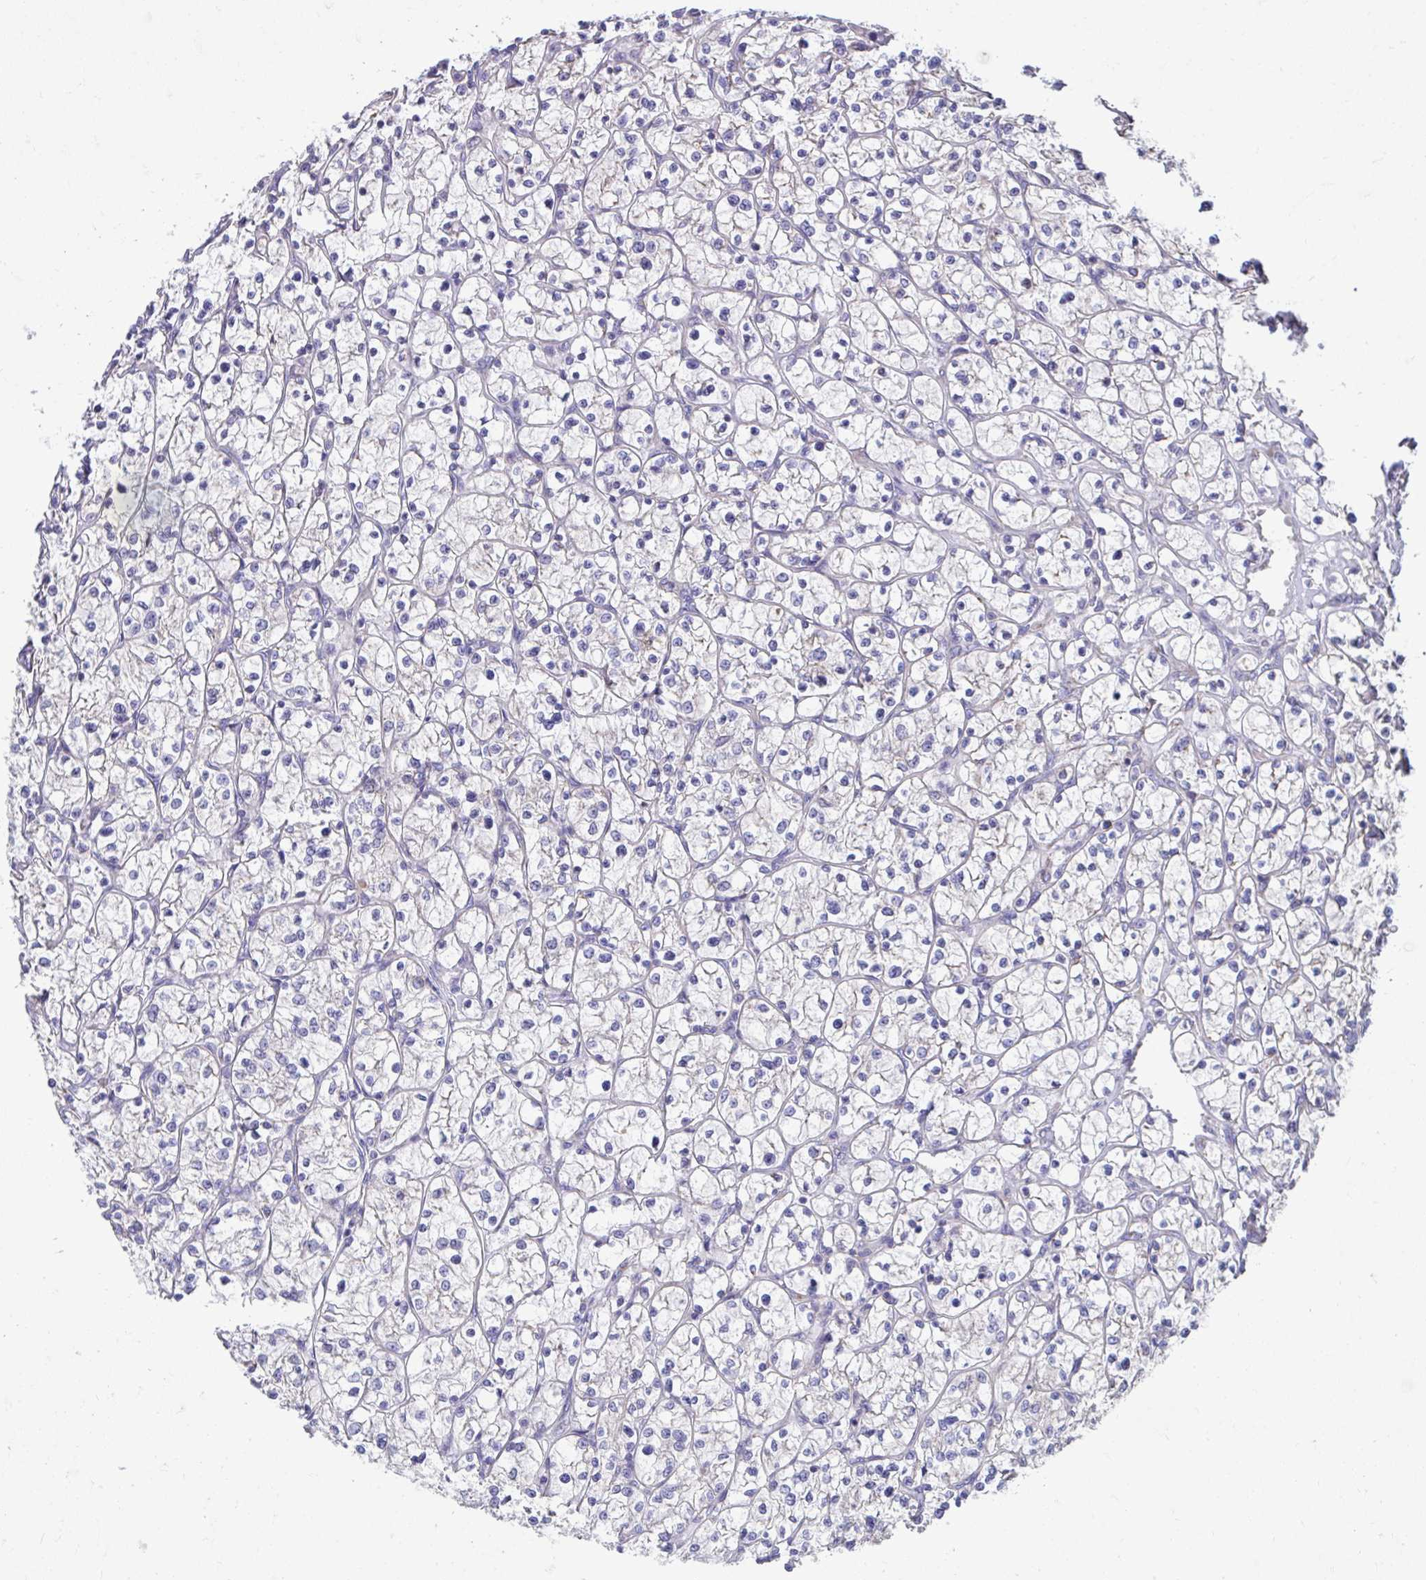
{"staining": {"intensity": "negative", "quantity": "none", "location": "none"}, "tissue": "renal cancer", "cell_type": "Tumor cells", "image_type": "cancer", "snomed": [{"axis": "morphology", "description": "Adenocarcinoma, NOS"}, {"axis": "topography", "description": "Kidney"}], "caption": "An image of human adenocarcinoma (renal) is negative for staining in tumor cells.", "gene": "LINGO4", "patient": {"sex": "female", "age": 64}}